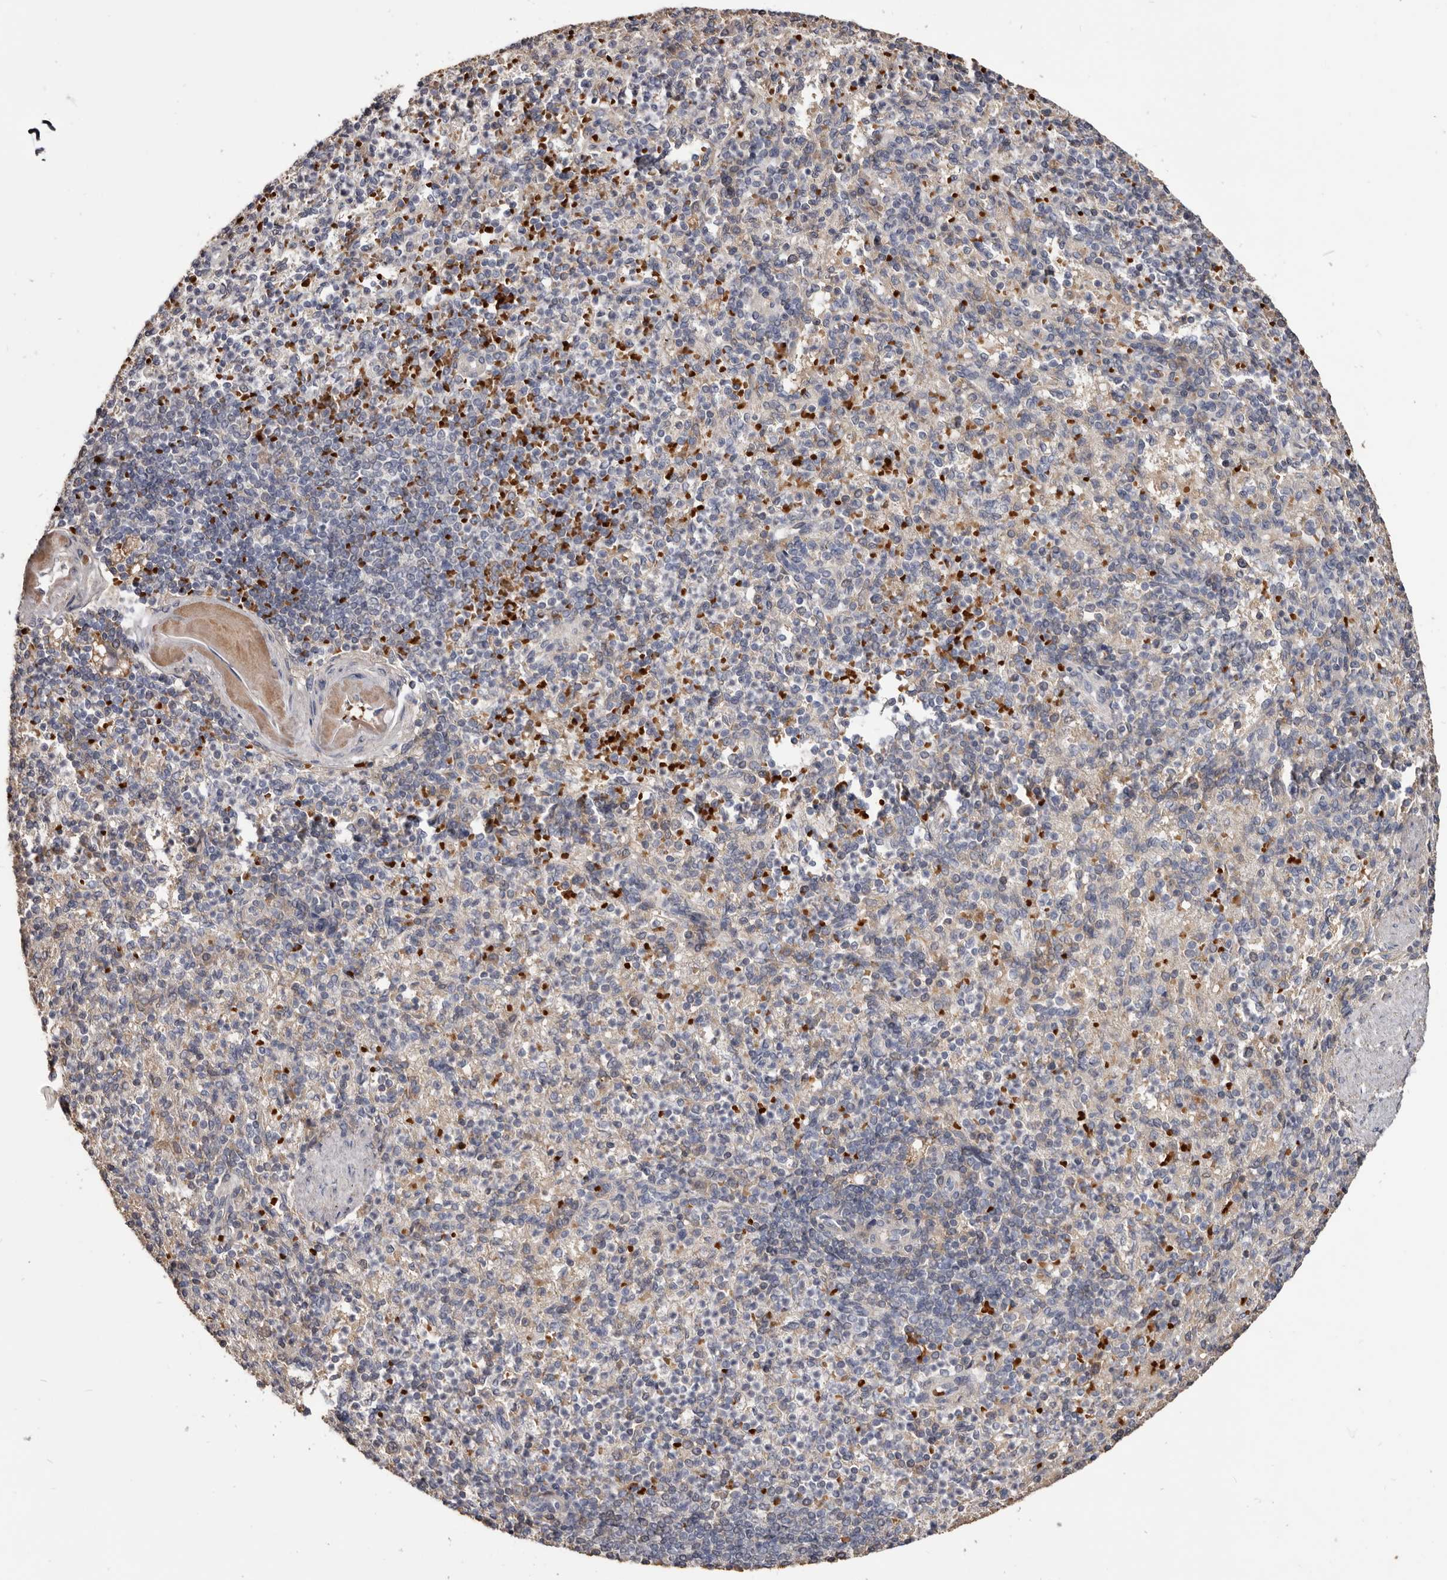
{"staining": {"intensity": "weak", "quantity": "<25%", "location": "cytoplasmic/membranous"}, "tissue": "spleen", "cell_type": "Cells in red pulp", "image_type": "normal", "snomed": [{"axis": "morphology", "description": "Normal tissue, NOS"}, {"axis": "topography", "description": "Spleen"}], "caption": "The micrograph exhibits no staining of cells in red pulp in benign spleen.", "gene": "NENF", "patient": {"sex": "female", "age": 74}}